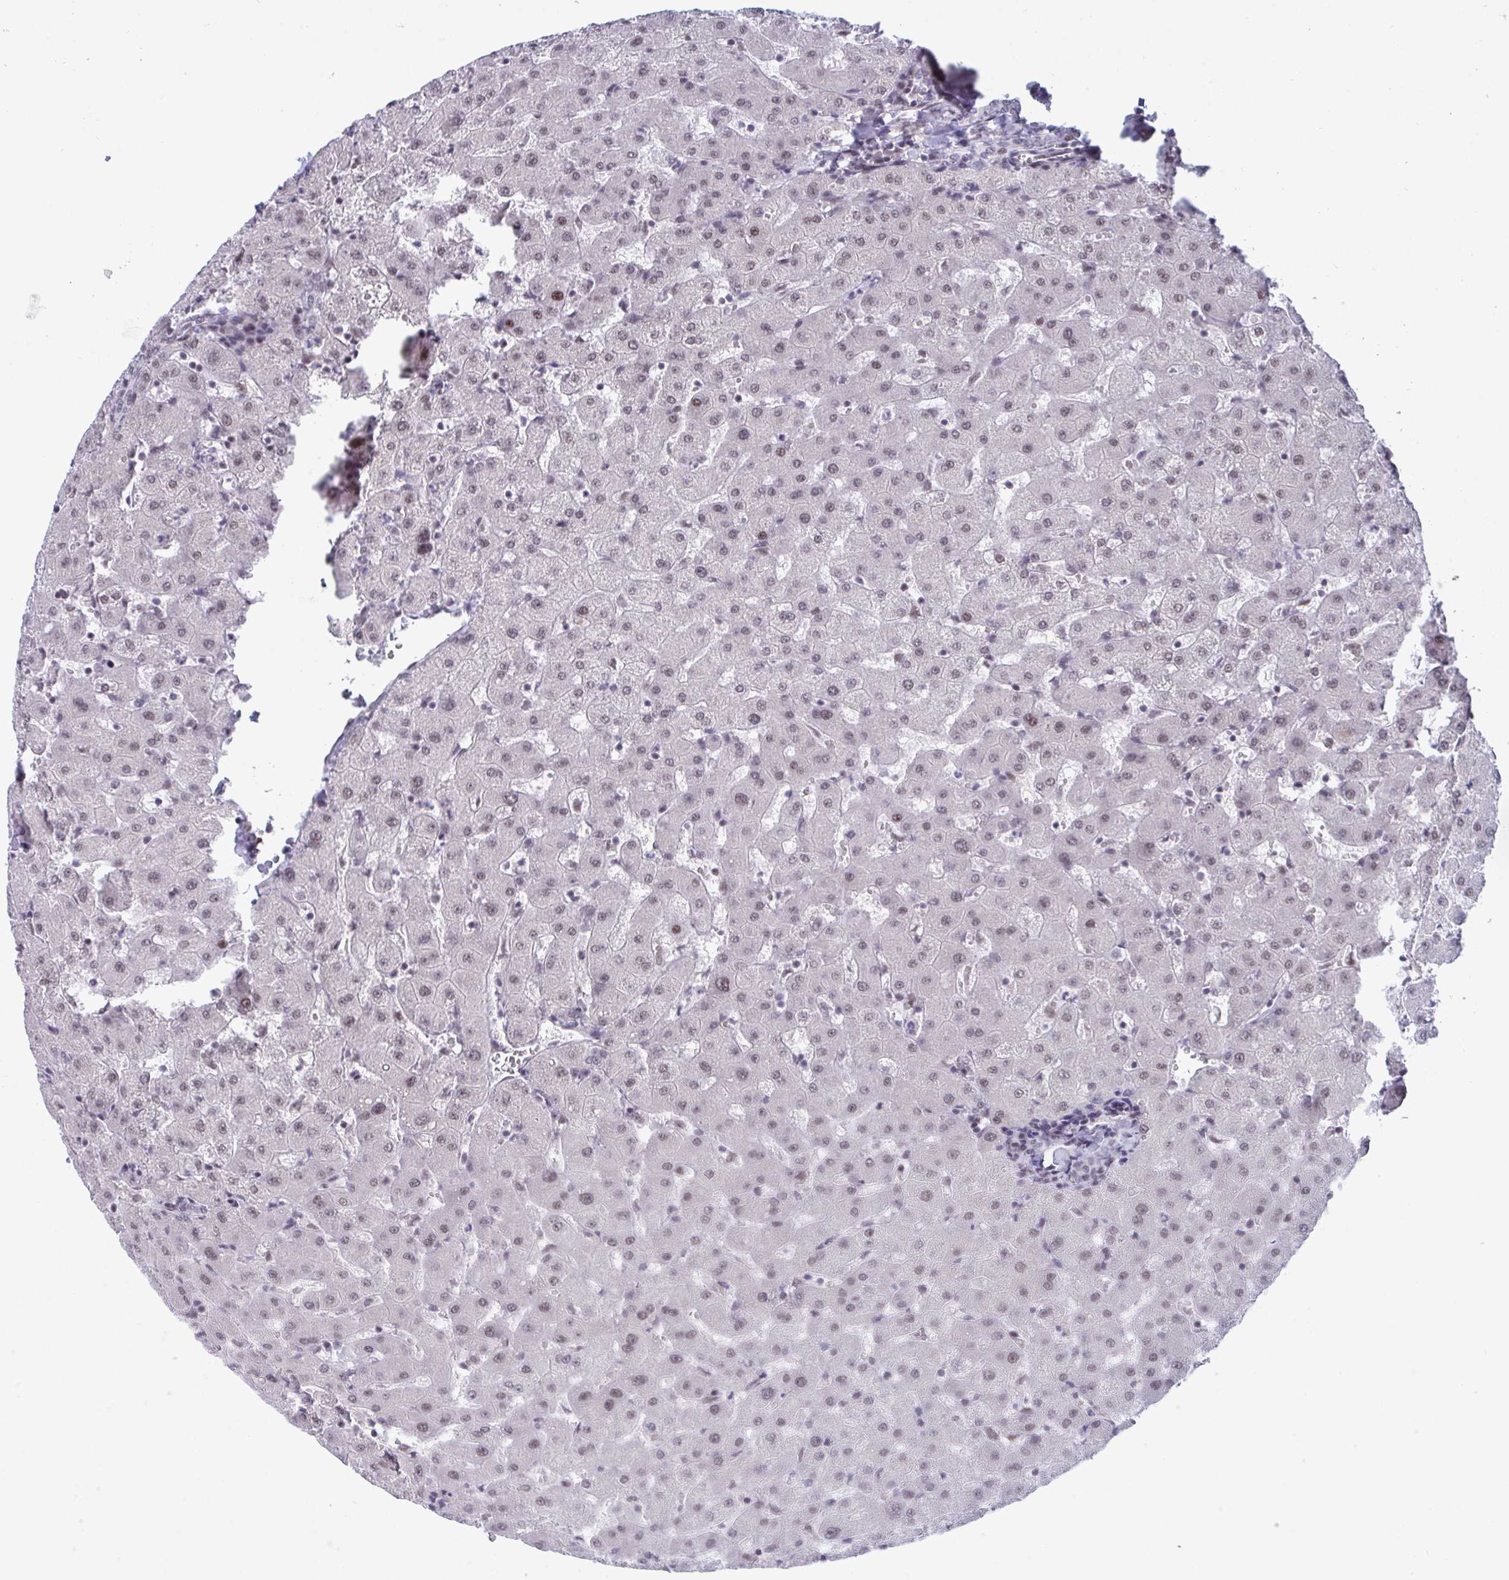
{"staining": {"intensity": "weak", "quantity": "<25%", "location": "nuclear"}, "tissue": "liver", "cell_type": "Cholangiocytes", "image_type": "normal", "snomed": [{"axis": "morphology", "description": "Normal tissue, NOS"}, {"axis": "topography", "description": "Liver"}], "caption": "Immunohistochemistry photomicrograph of benign human liver stained for a protein (brown), which shows no expression in cholangiocytes. (DAB IHC, high magnification).", "gene": "WBP11", "patient": {"sex": "female", "age": 63}}